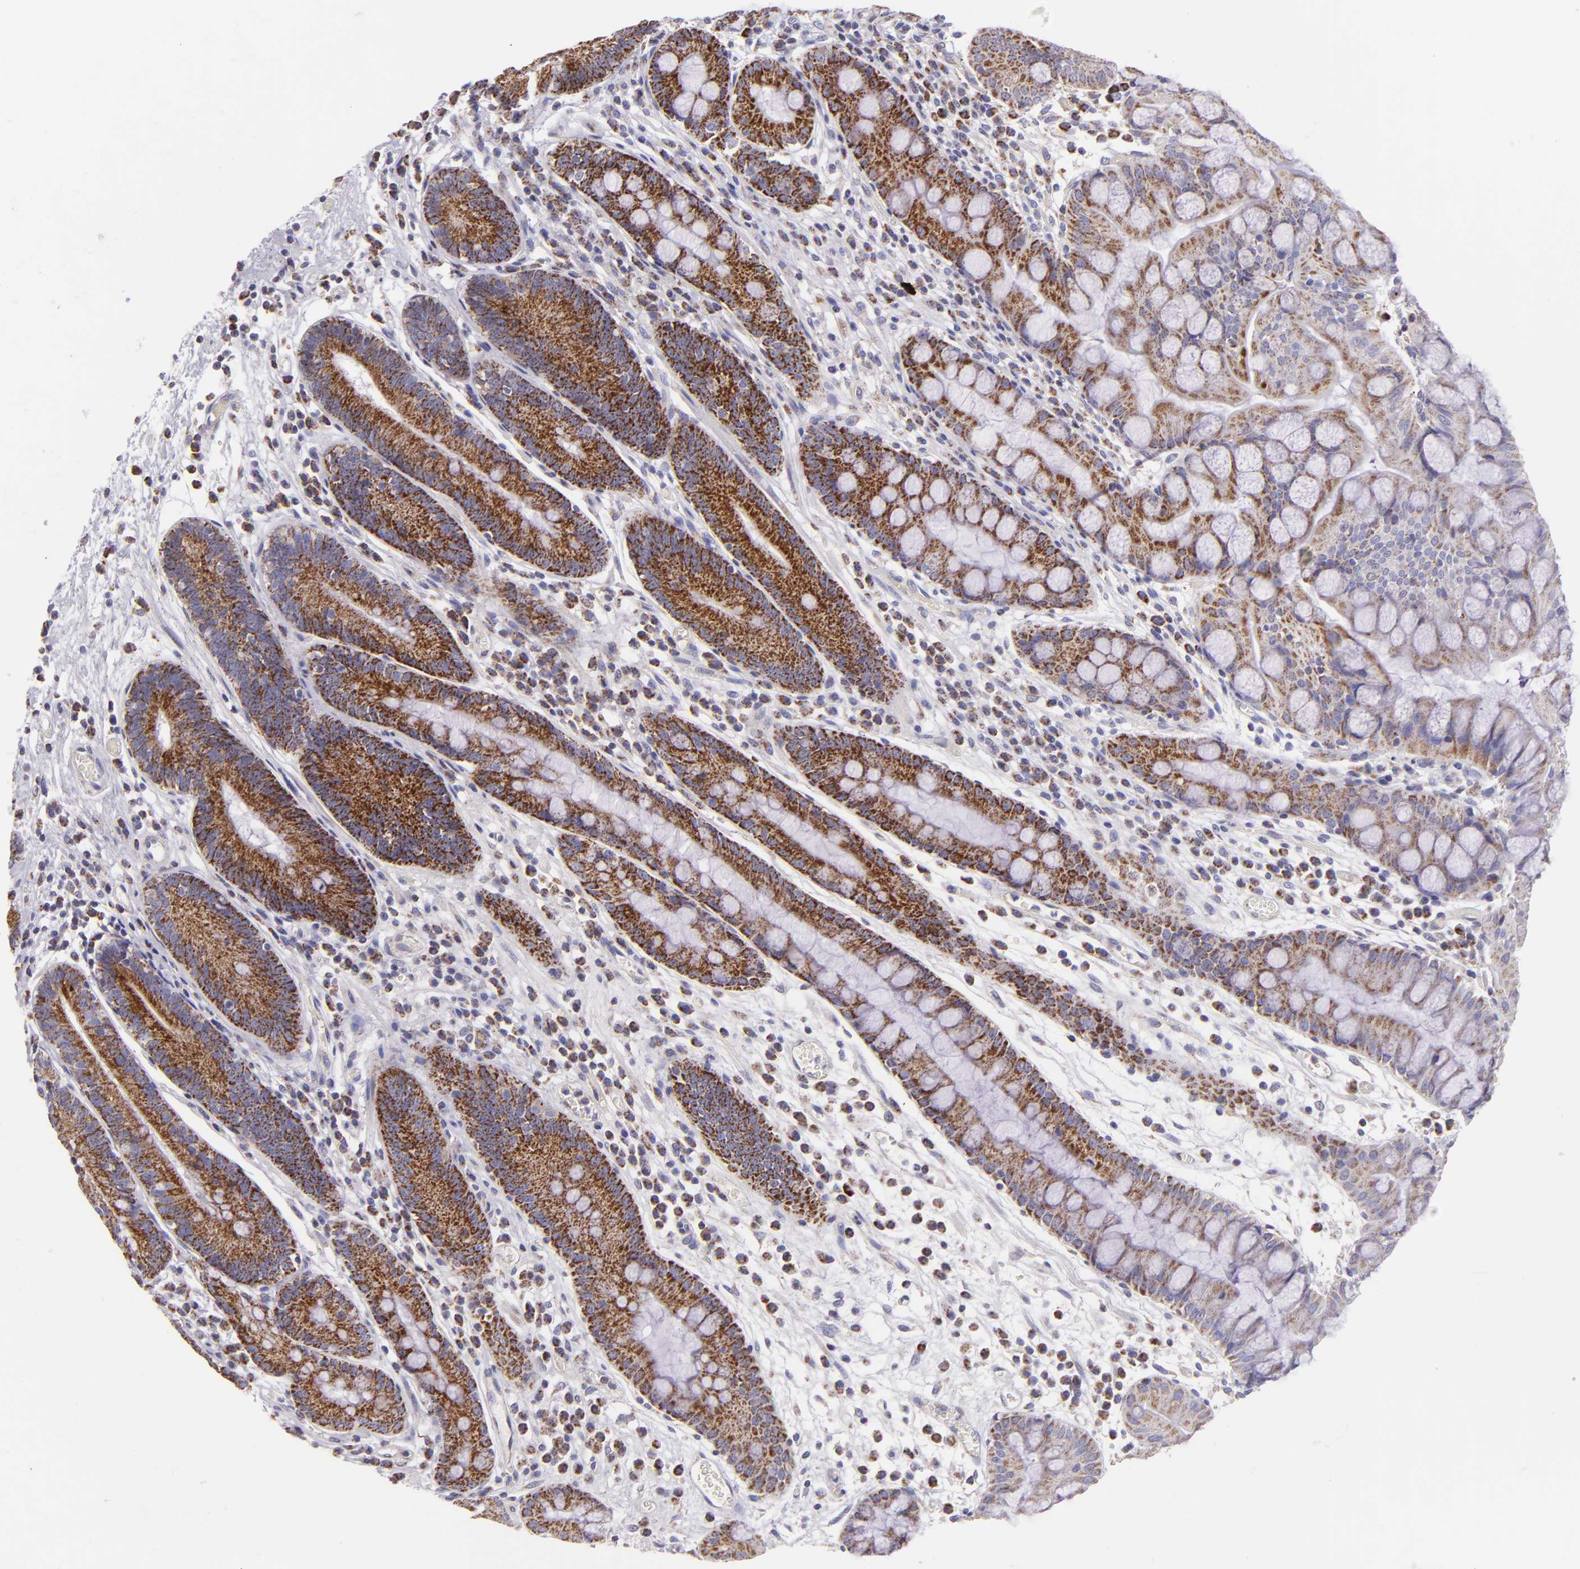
{"staining": {"intensity": "moderate", "quantity": ">75%", "location": "cytoplasmic/membranous"}, "tissue": "stomach", "cell_type": "Glandular cells", "image_type": "normal", "snomed": [{"axis": "morphology", "description": "Normal tissue, NOS"}, {"axis": "morphology", "description": "Inflammation, NOS"}, {"axis": "topography", "description": "Stomach, lower"}], "caption": "Immunohistochemical staining of benign human stomach displays moderate cytoplasmic/membranous protein expression in about >75% of glandular cells.", "gene": "HSPD1", "patient": {"sex": "male", "age": 59}}